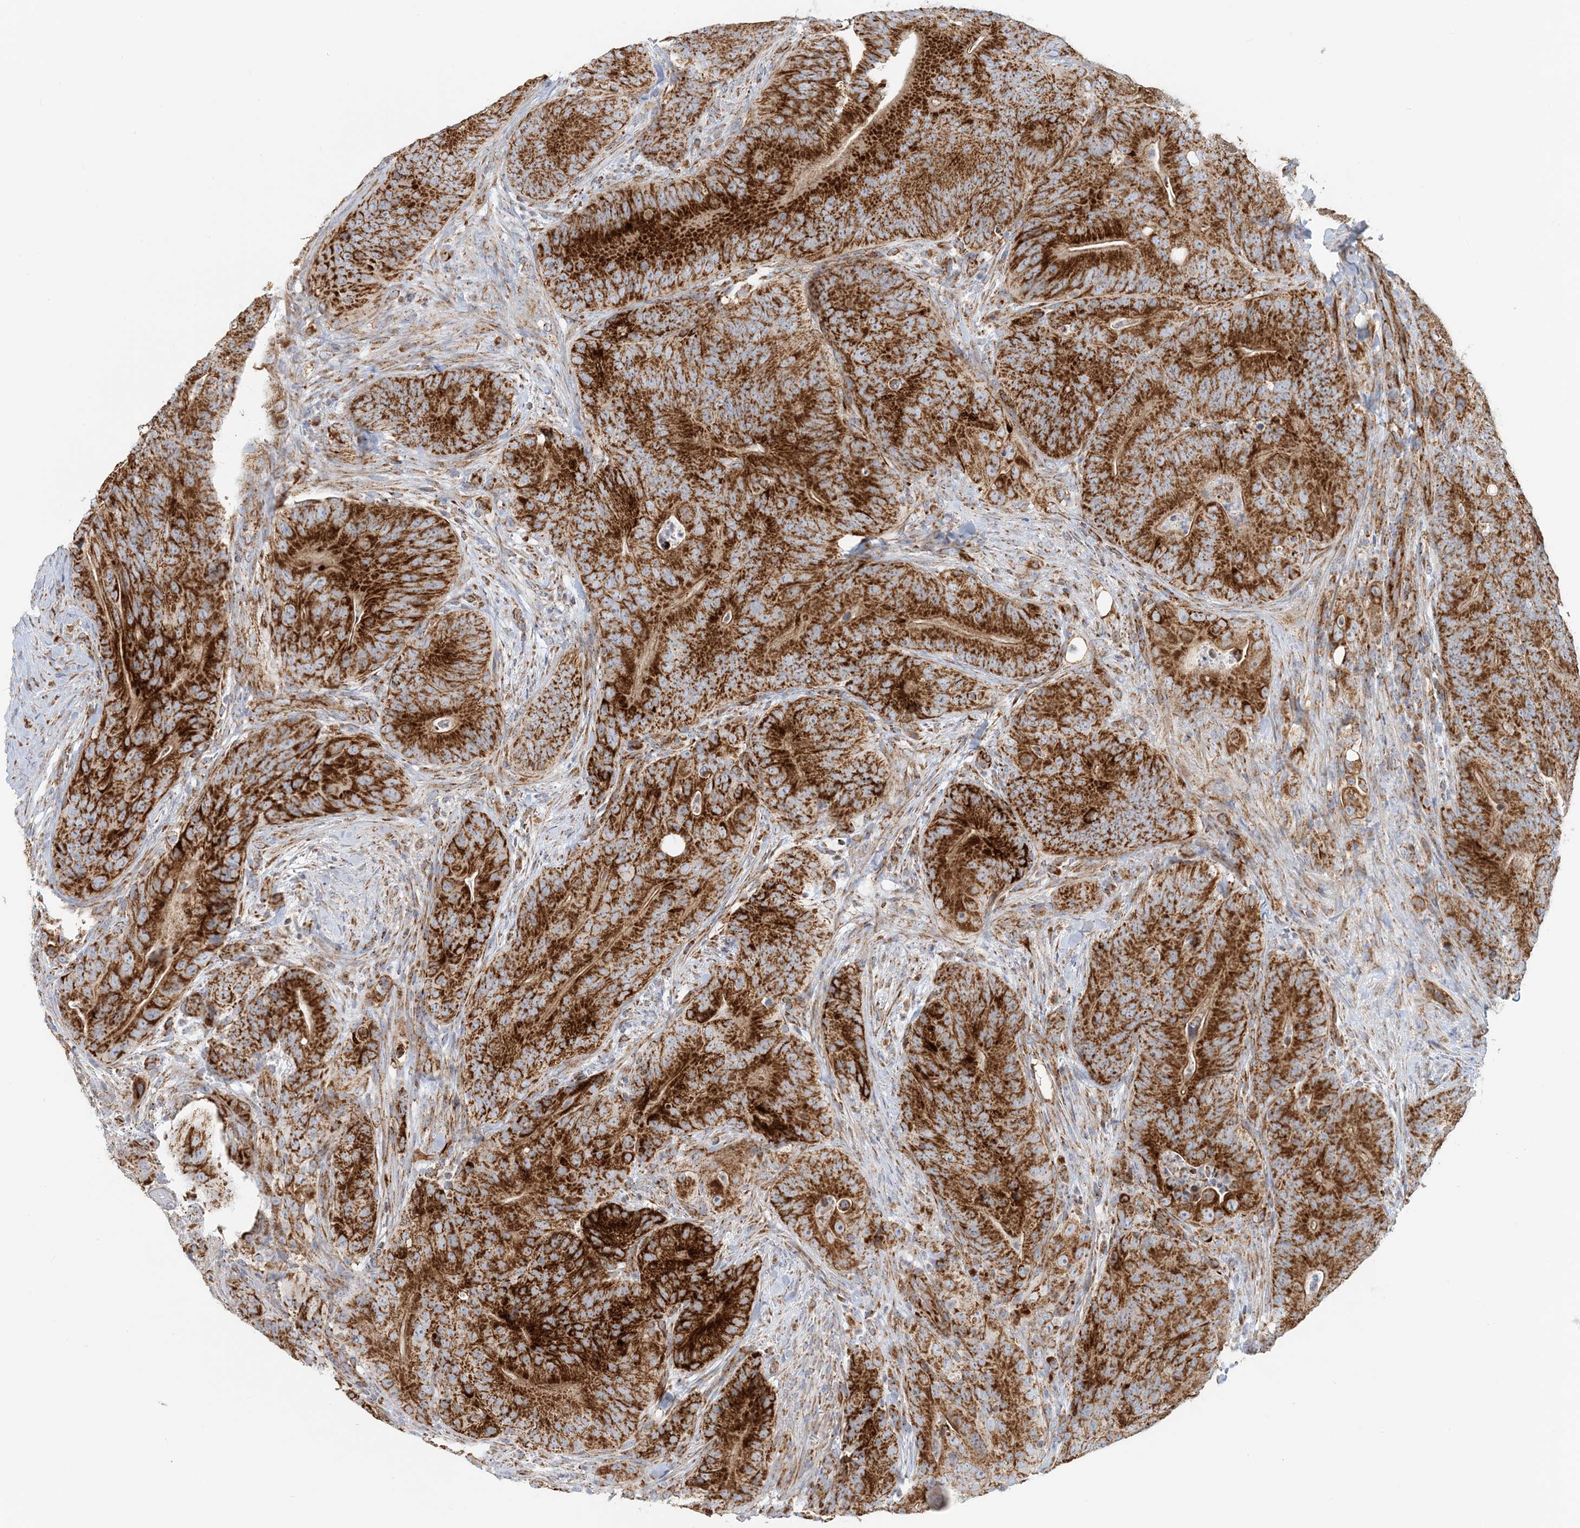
{"staining": {"intensity": "strong", "quantity": ">75%", "location": "cytoplasmic/membranous"}, "tissue": "colorectal cancer", "cell_type": "Tumor cells", "image_type": "cancer", "snomed": [{"axis": "morphology", "description": "Normal tissue, NOS"}, {"axis": "topography", "description": "Colon"}], "caption": "This photomicrograph reveals immunohistochemistry staining of colorectal cancer, with high strong cytoplasmic/membranous staining in approximately >75% of tumor cells.", "gene": "COA3", "patient": {"sex": "female", "age": 82}}